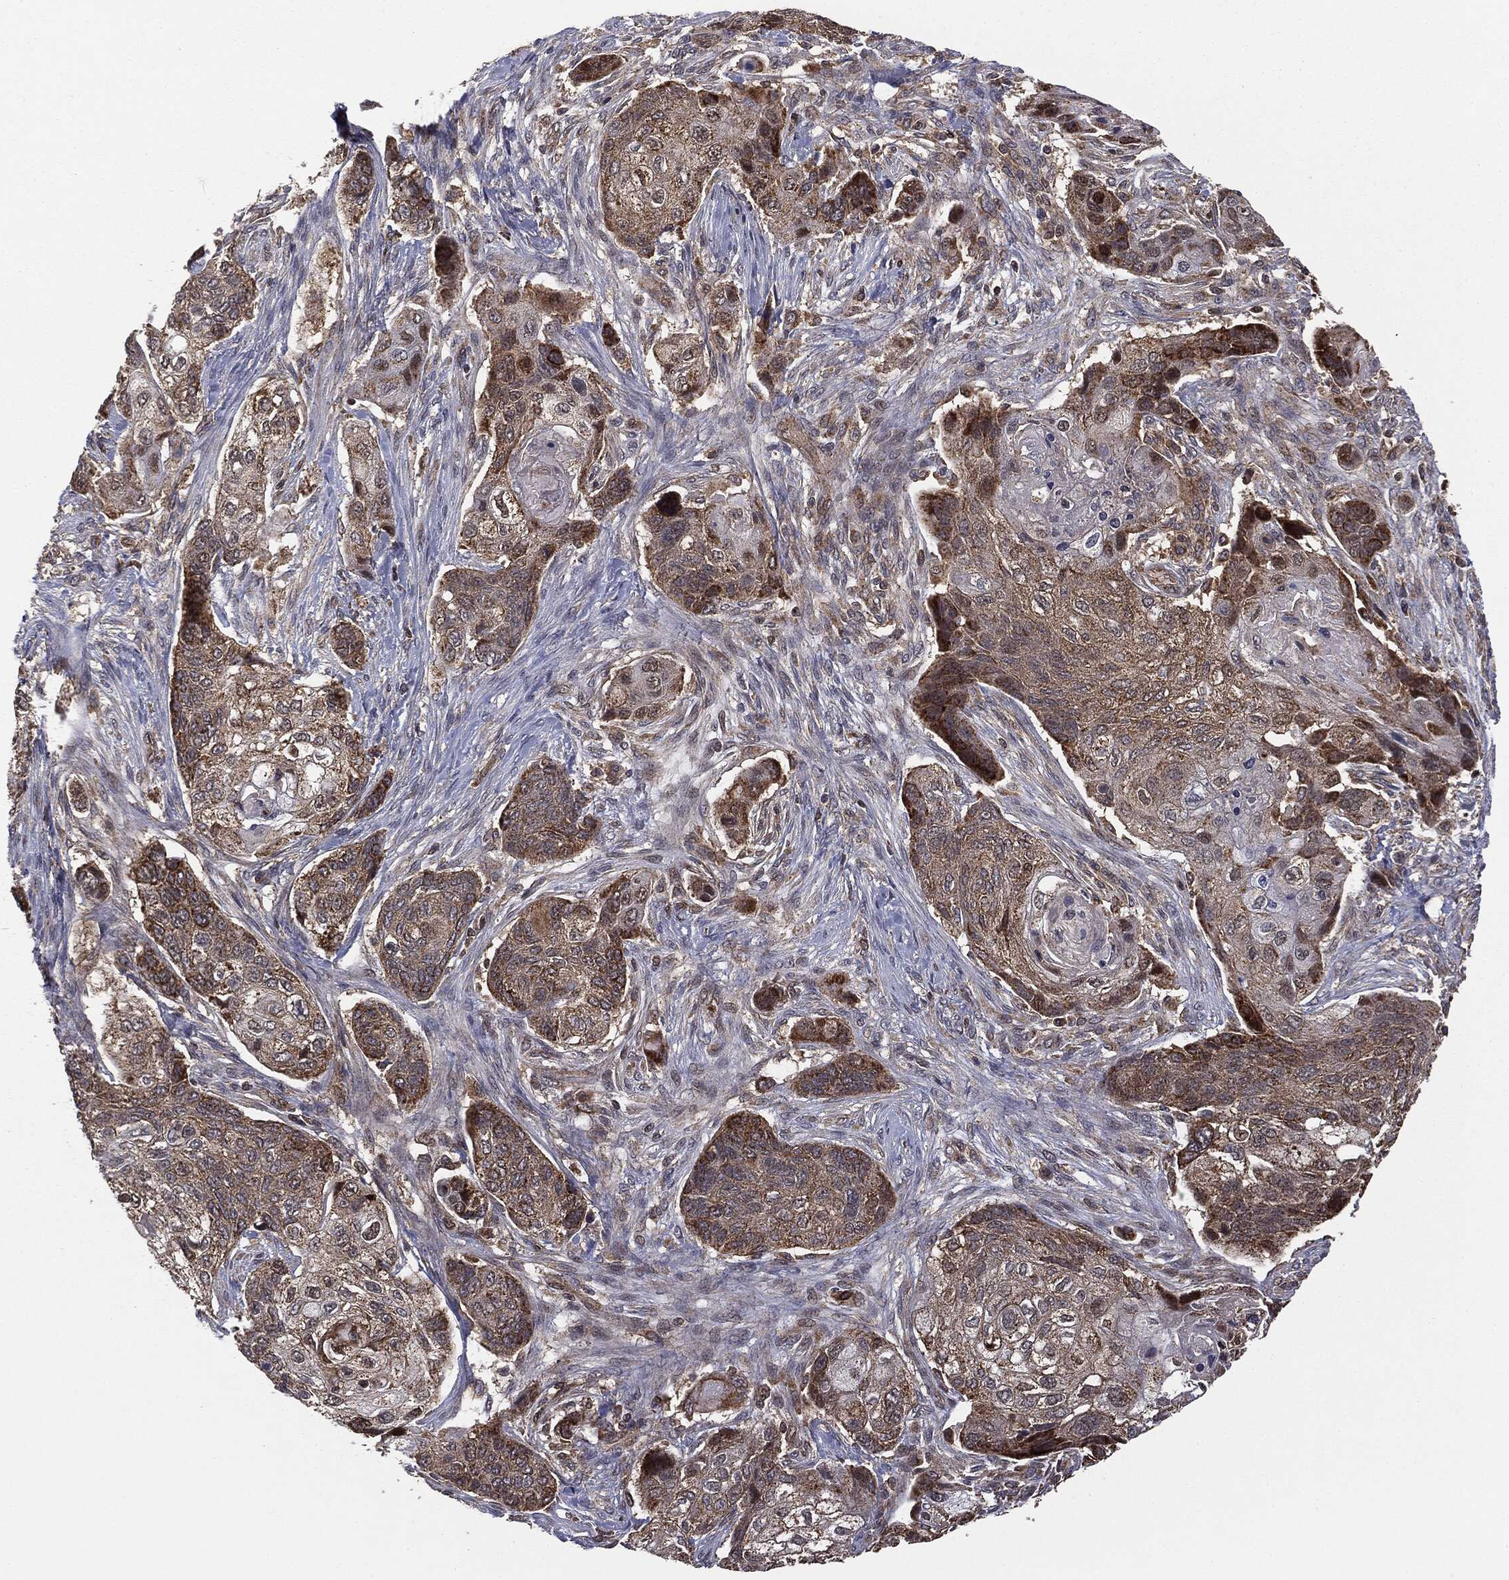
{"staining": {"intensity": "moderate", "quantity": ">75%", "location": "cytoplasmic/membranous"}, "tissue": "lung cancer", "cell_type": "Tumor cells", "image_type": "cancer", "snomed": [{"axis": "morphology", "description": "Normal tissue, NOS"}, {"axis": "morphology", "description": "Squamous cell carcinoma, NOS"}, {"axis": "topography", "description": "Bronchus"}, {"axis": "topography", "description": "Lung"}], "caption": "Immunohistochemical staining of lung squamous cell carcinoma exhibits medium levels of moderate cytoplasmic/membranous protein positivity in about >75% of tumor cells. (brown staining indicates protein expression, while blue staining denotes nuclei).", "gene": "MTOR", "patient": {"sex": "male", "age": 69}}